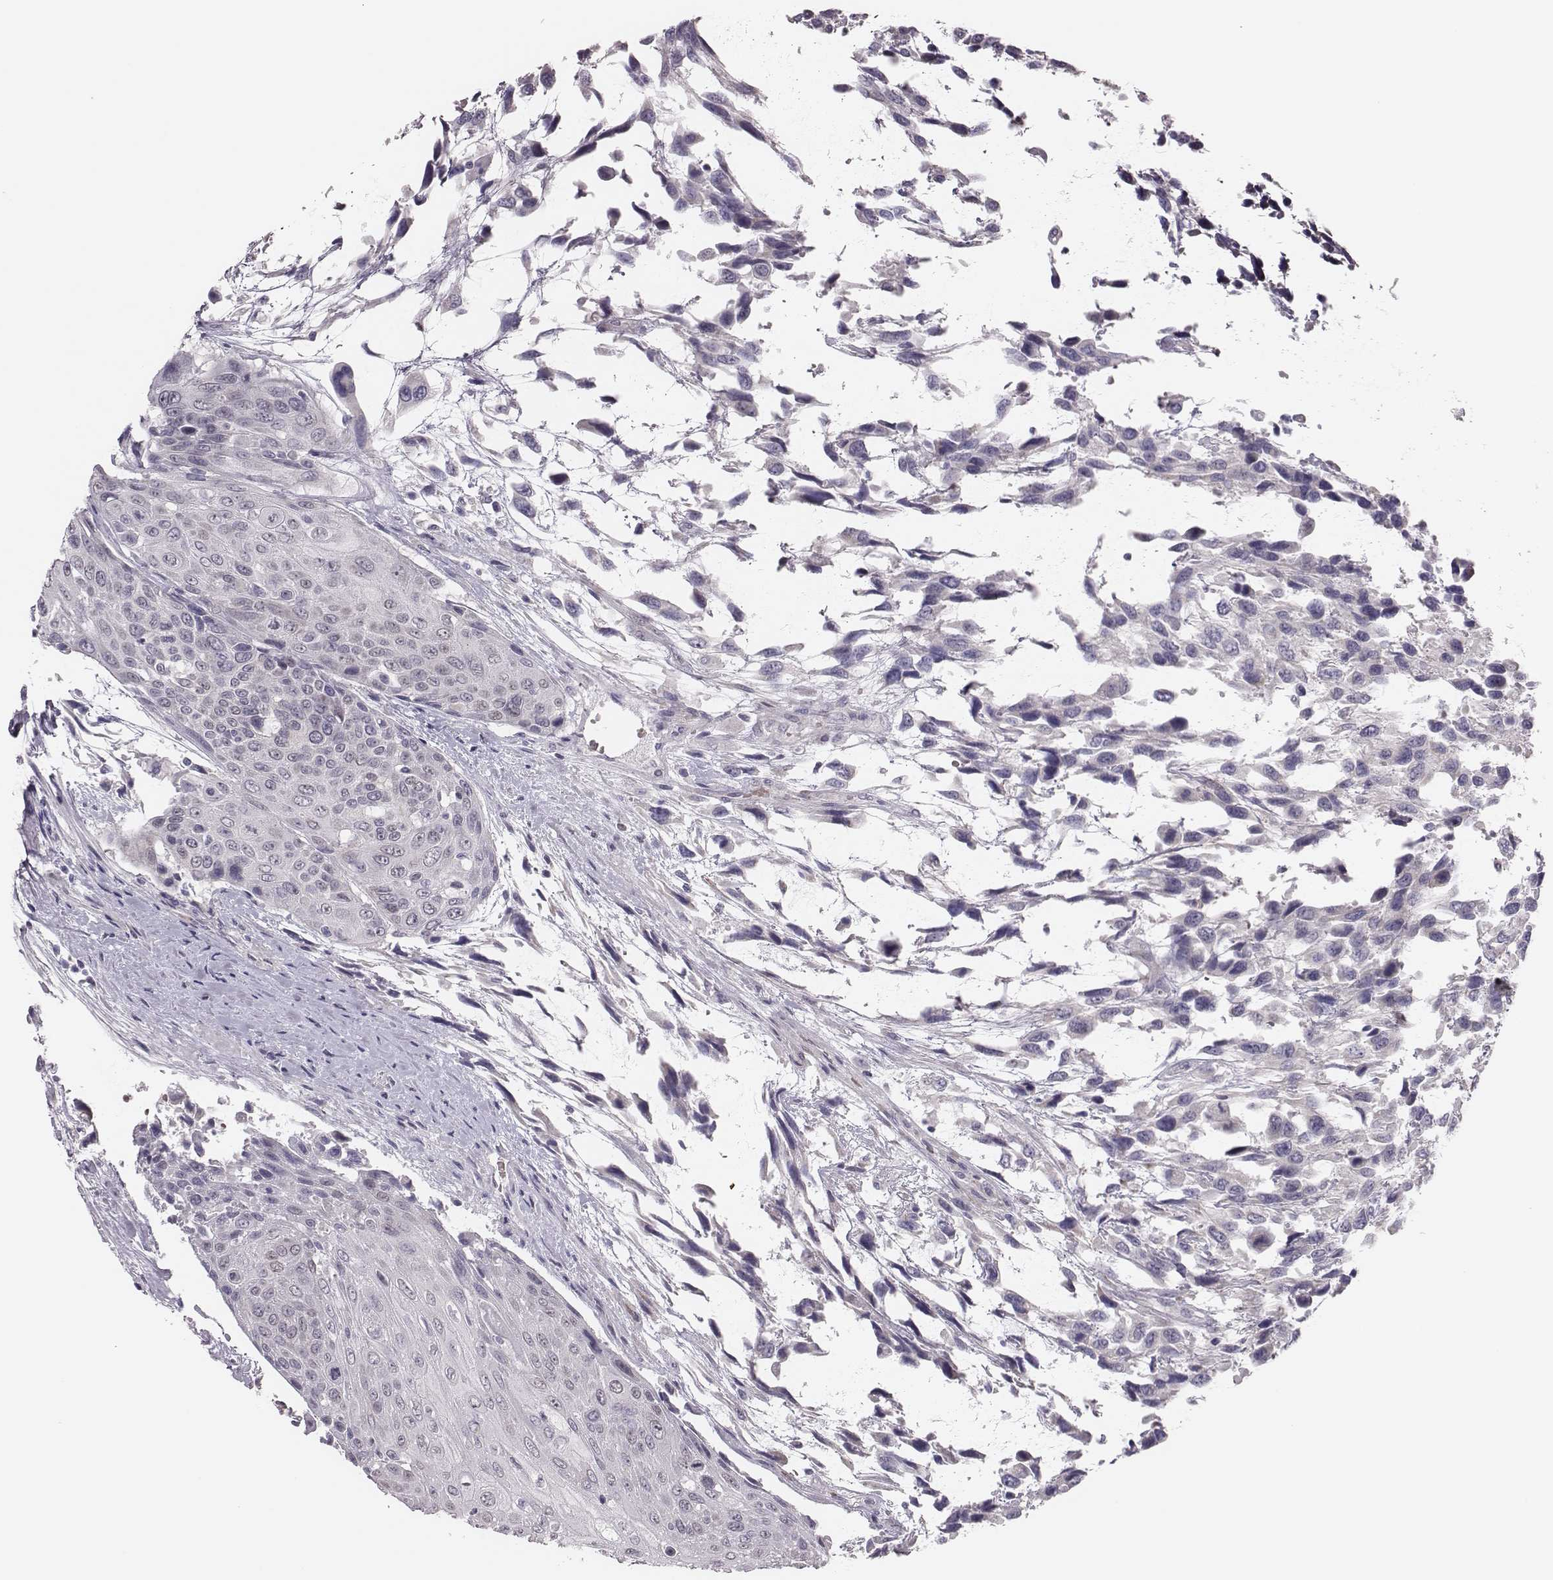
{"staining": {"intensity": "negative", "quantity": "none", "location": "none"}, "tissue": "urothelial cancer", "cell_type": "Tumor cells", "image_type": "cancer", "snomed": [{"axis": "morphology", "description": "Urothelial carcinoma, High grade"}, {"axis": "topography", "description": "Urinary bladder"}], "caption": "Tumor cells show no significant protein positivity in urothelial cancer.", "gene": "SCML2", "patient": {"sex": "female", "age": 70}}